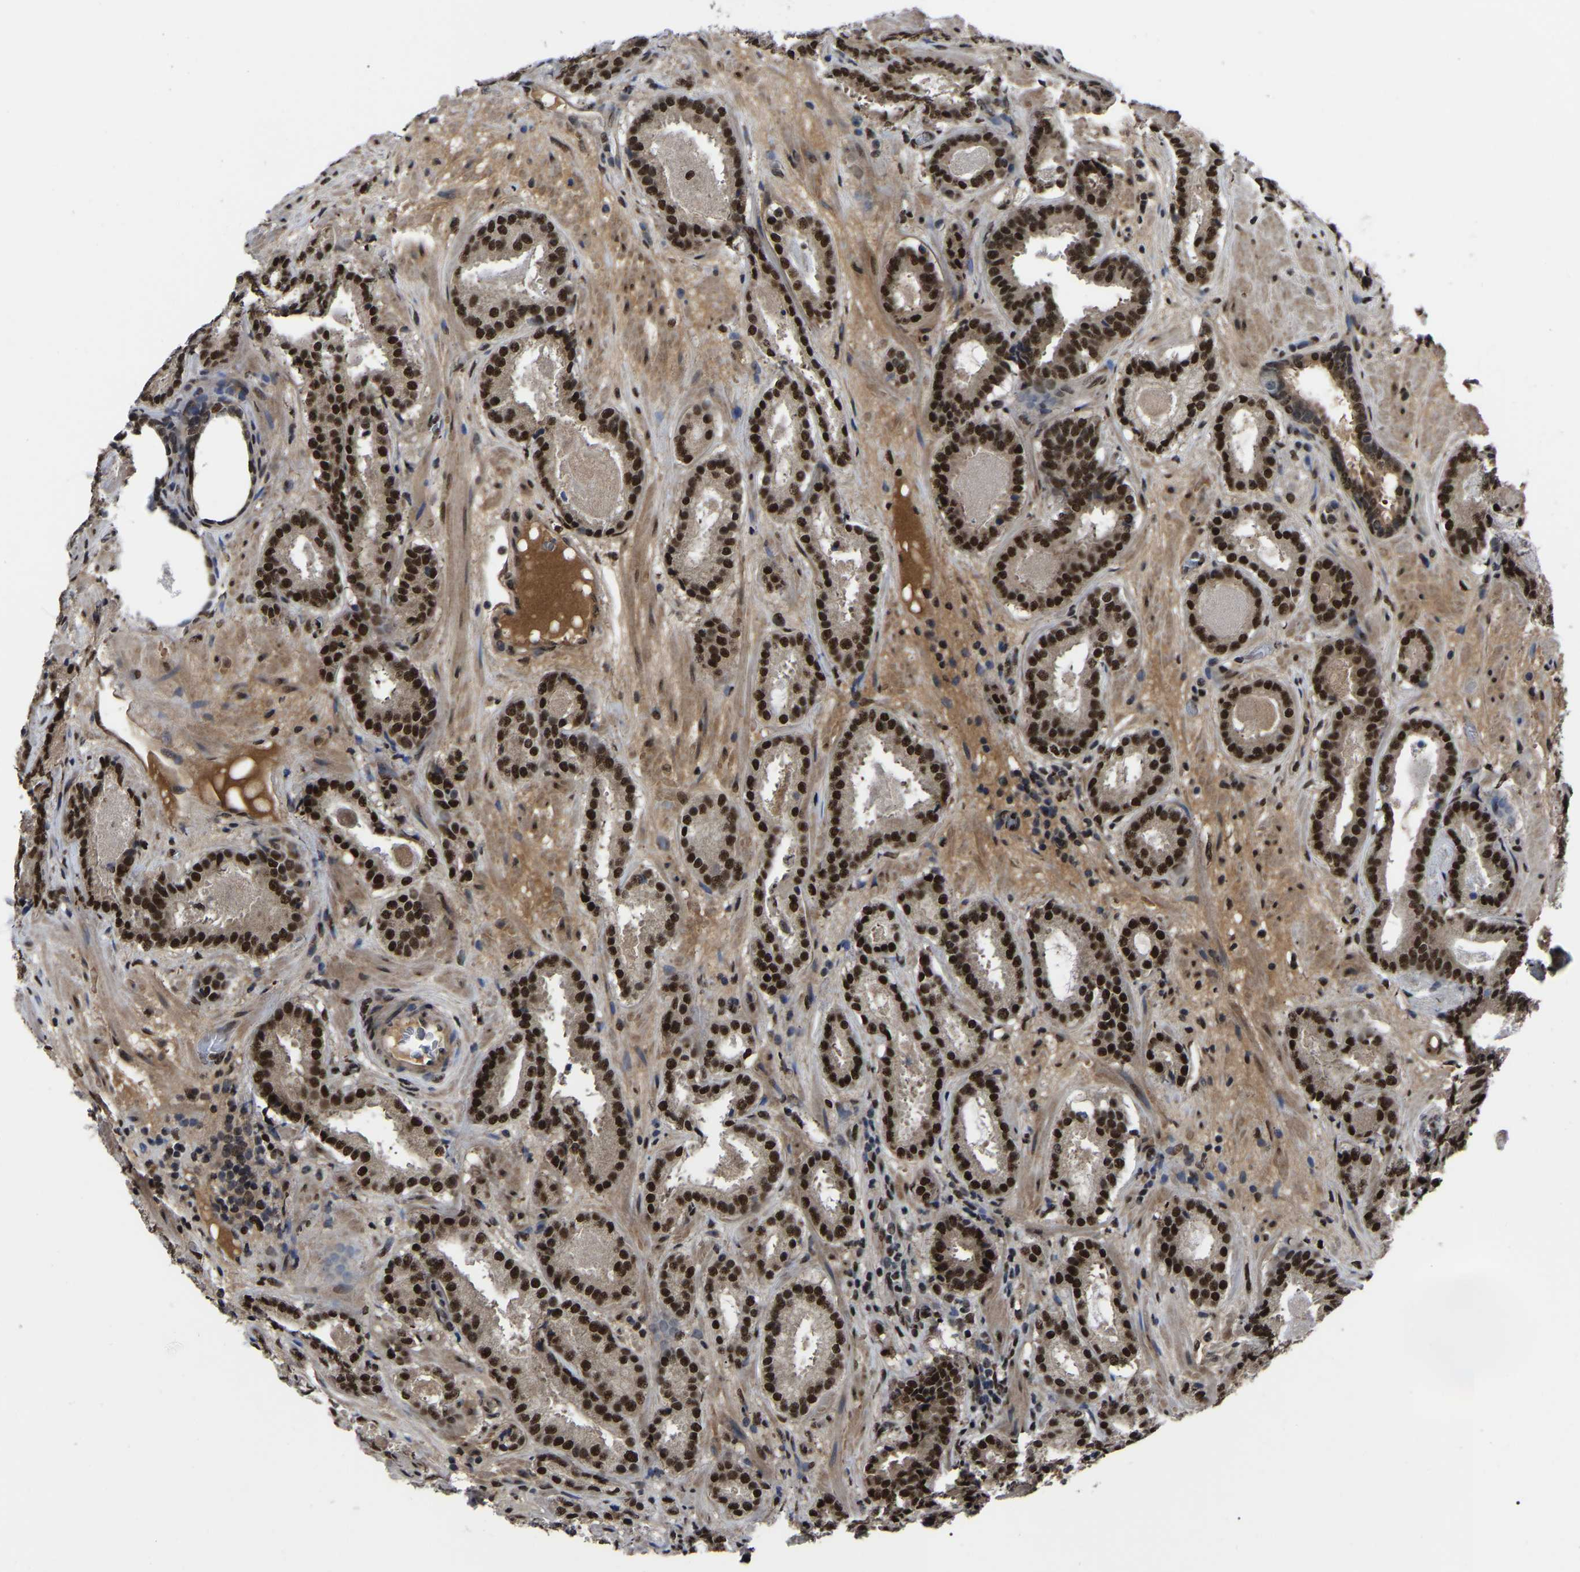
{"staining": {"intensity": "strong", "quantity": ">75%", "location": "nuclear"}, "tissue": "prostate cancer", "cell_type": "Tumor cells", "image_type": "cancer", "snomed": [{"axis": "morphology", "description": "Adenocarcinoma, Low grade"}, {"axis": "topography", "description": "Prostate"}], "caption": "Human adenocarcinoma (low-grade) (prostate) stained with a brown dye shows strong nuclear positive positivity in about >75% of tumor cells.", "gene": "TRIM35", "patient": {"sex": "male", "age": 69}}